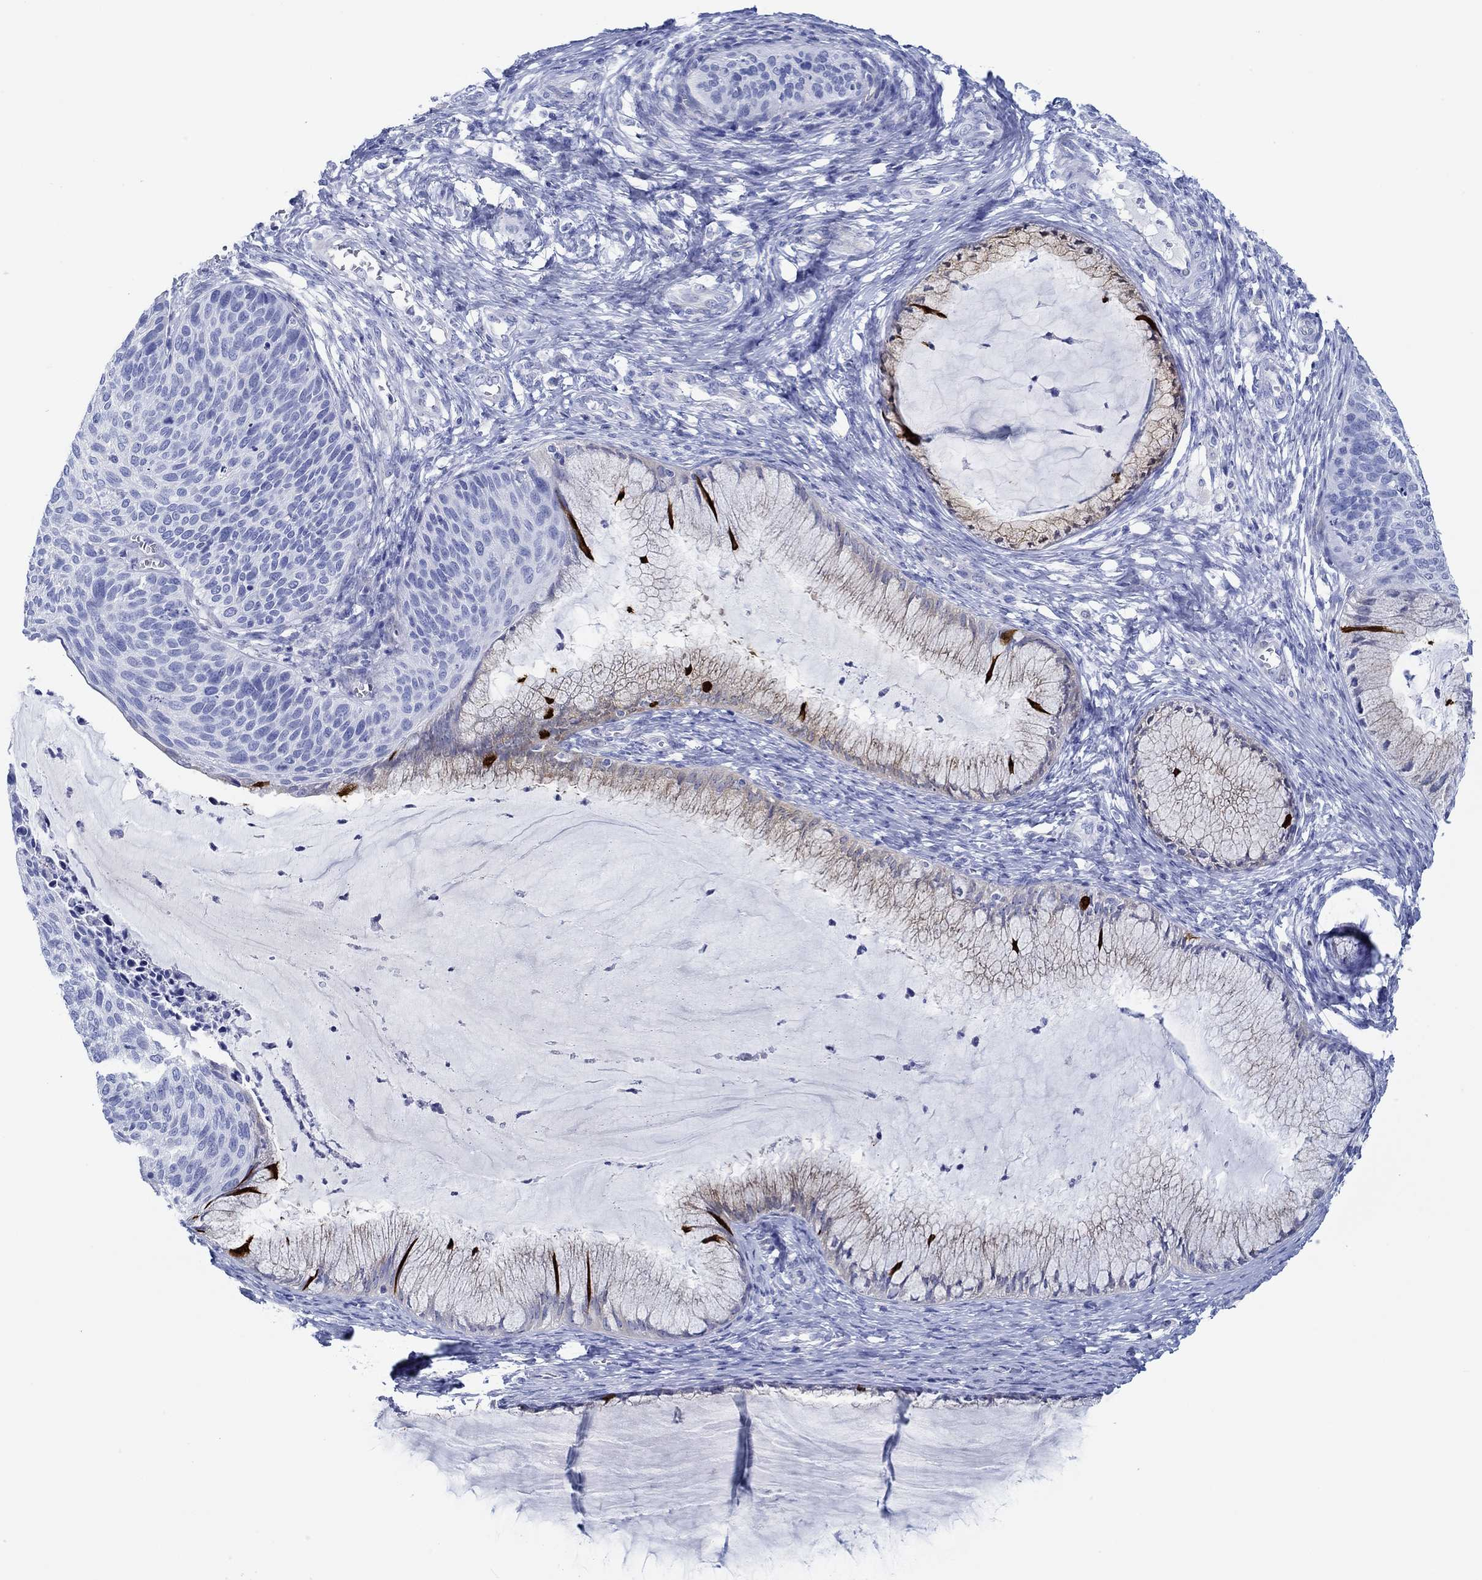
{"staining": {"intensity": "negative", "quantity": "none", "location": "none"}, "tissue": "cervical cancer", "cell_type": "Tumor cells", "image_type": "cancer", "snomed": [{"axis": "morphology", "description": "Squamous cell carcinoma, NOS"}, {"axis": "topography", "description": "Cervix"}], "caption": "An image of cervical squamous cell carcinoma stained for a protein displays no brown staining in tumor cells.", "gene": "IGFBP6", "patient": {"sex": "female", "age": 36}}